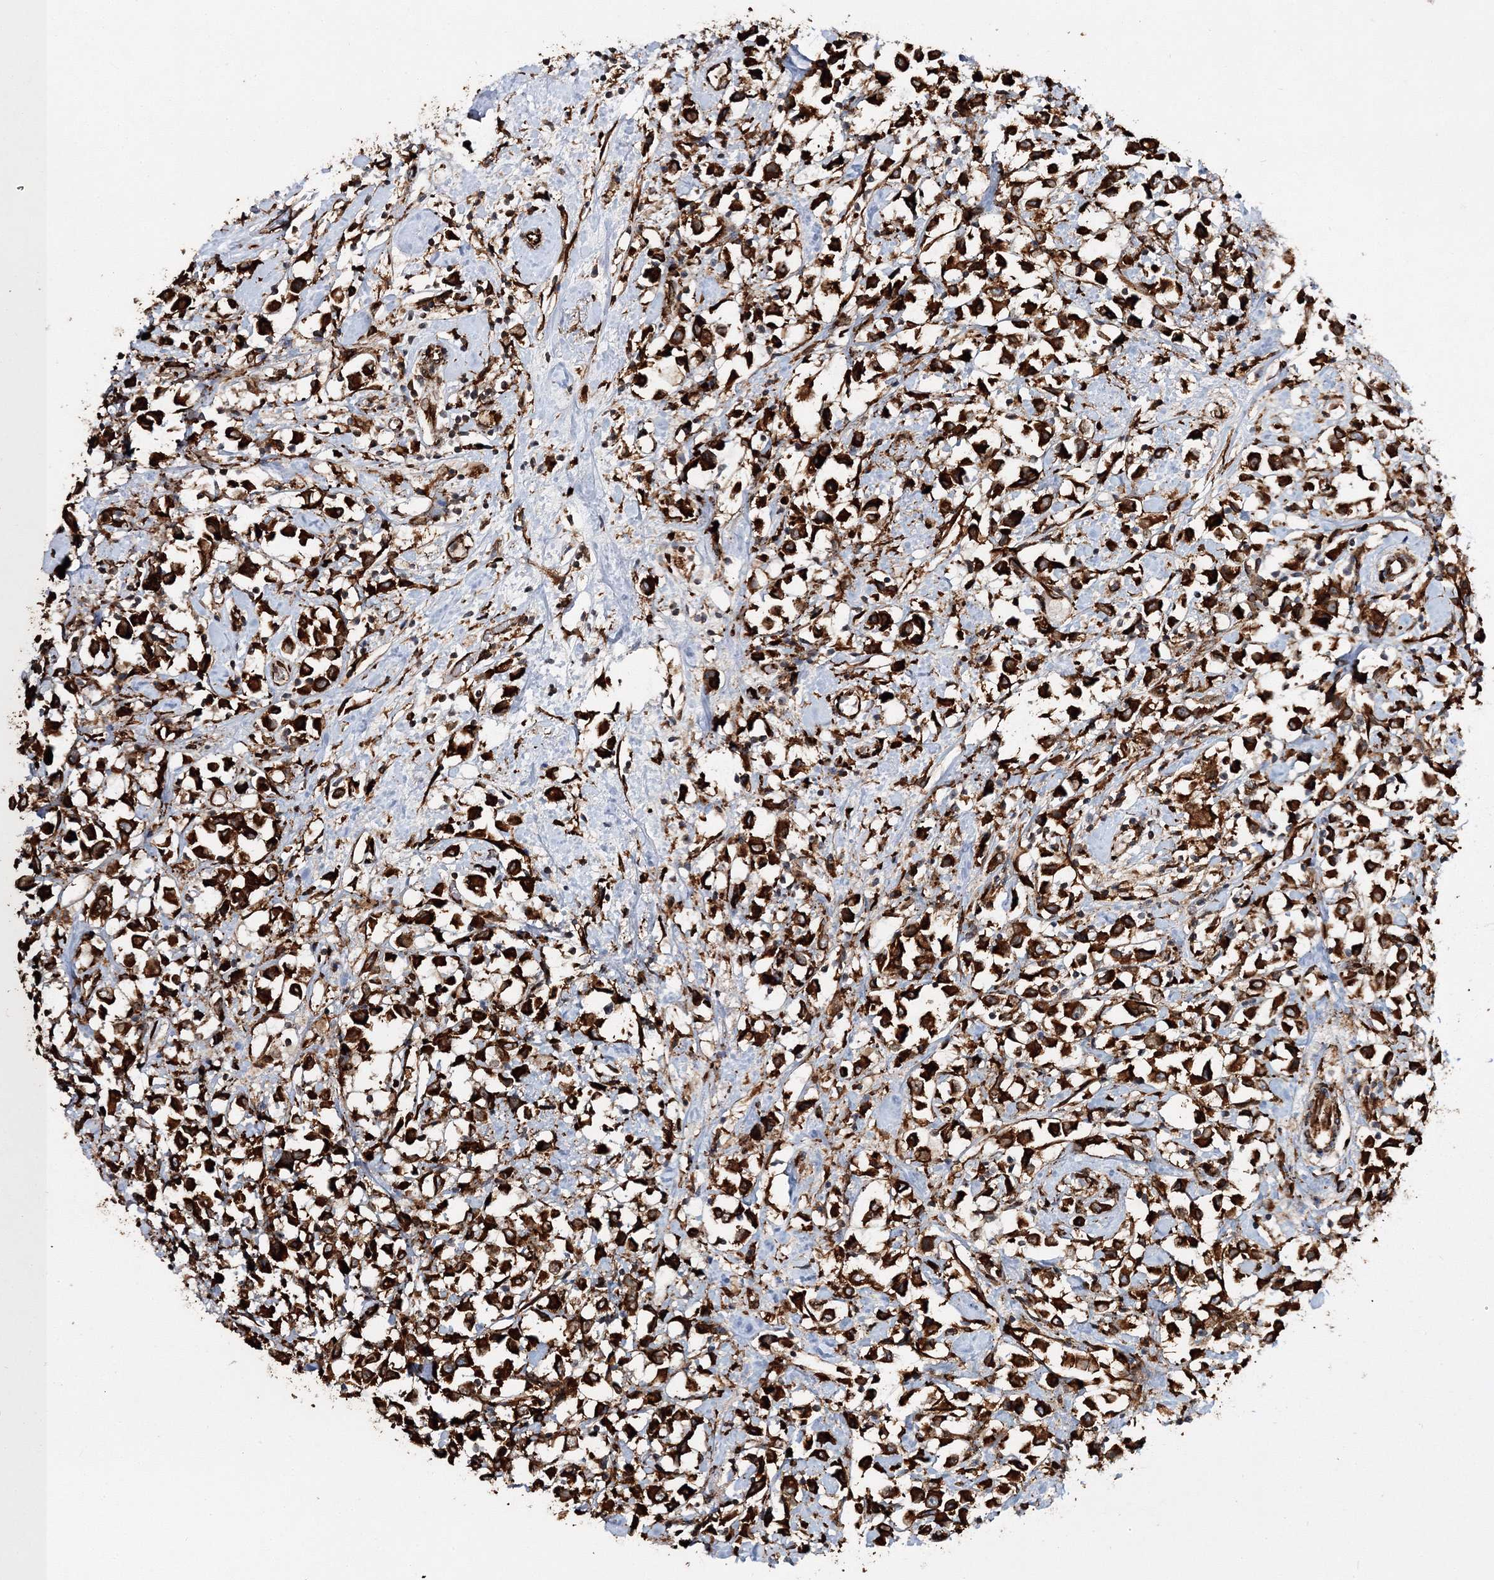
{"staining": {"intensity": "strong", "quantity": ">75%", "location": "cytoplasmic/membranous"}, "tissue": "breast cancer", "cell_type": "Tumor cells", "image_type": "cancer", "snomed": [{"axis": "morphology", "description": "Duct carcinoma"}, {"axis": "topography", "description": "Breast"}], "caption": "Protein analysis of breast cancer tissue shows strong cytoplasmic/membranous staining in approximately >75% of tumor cells. Immunohistochemistry stains the protein in brown and the nuclei are stained blue.", "gene": "SCRN3", "patient": {"sex": "female", "age": 61}}